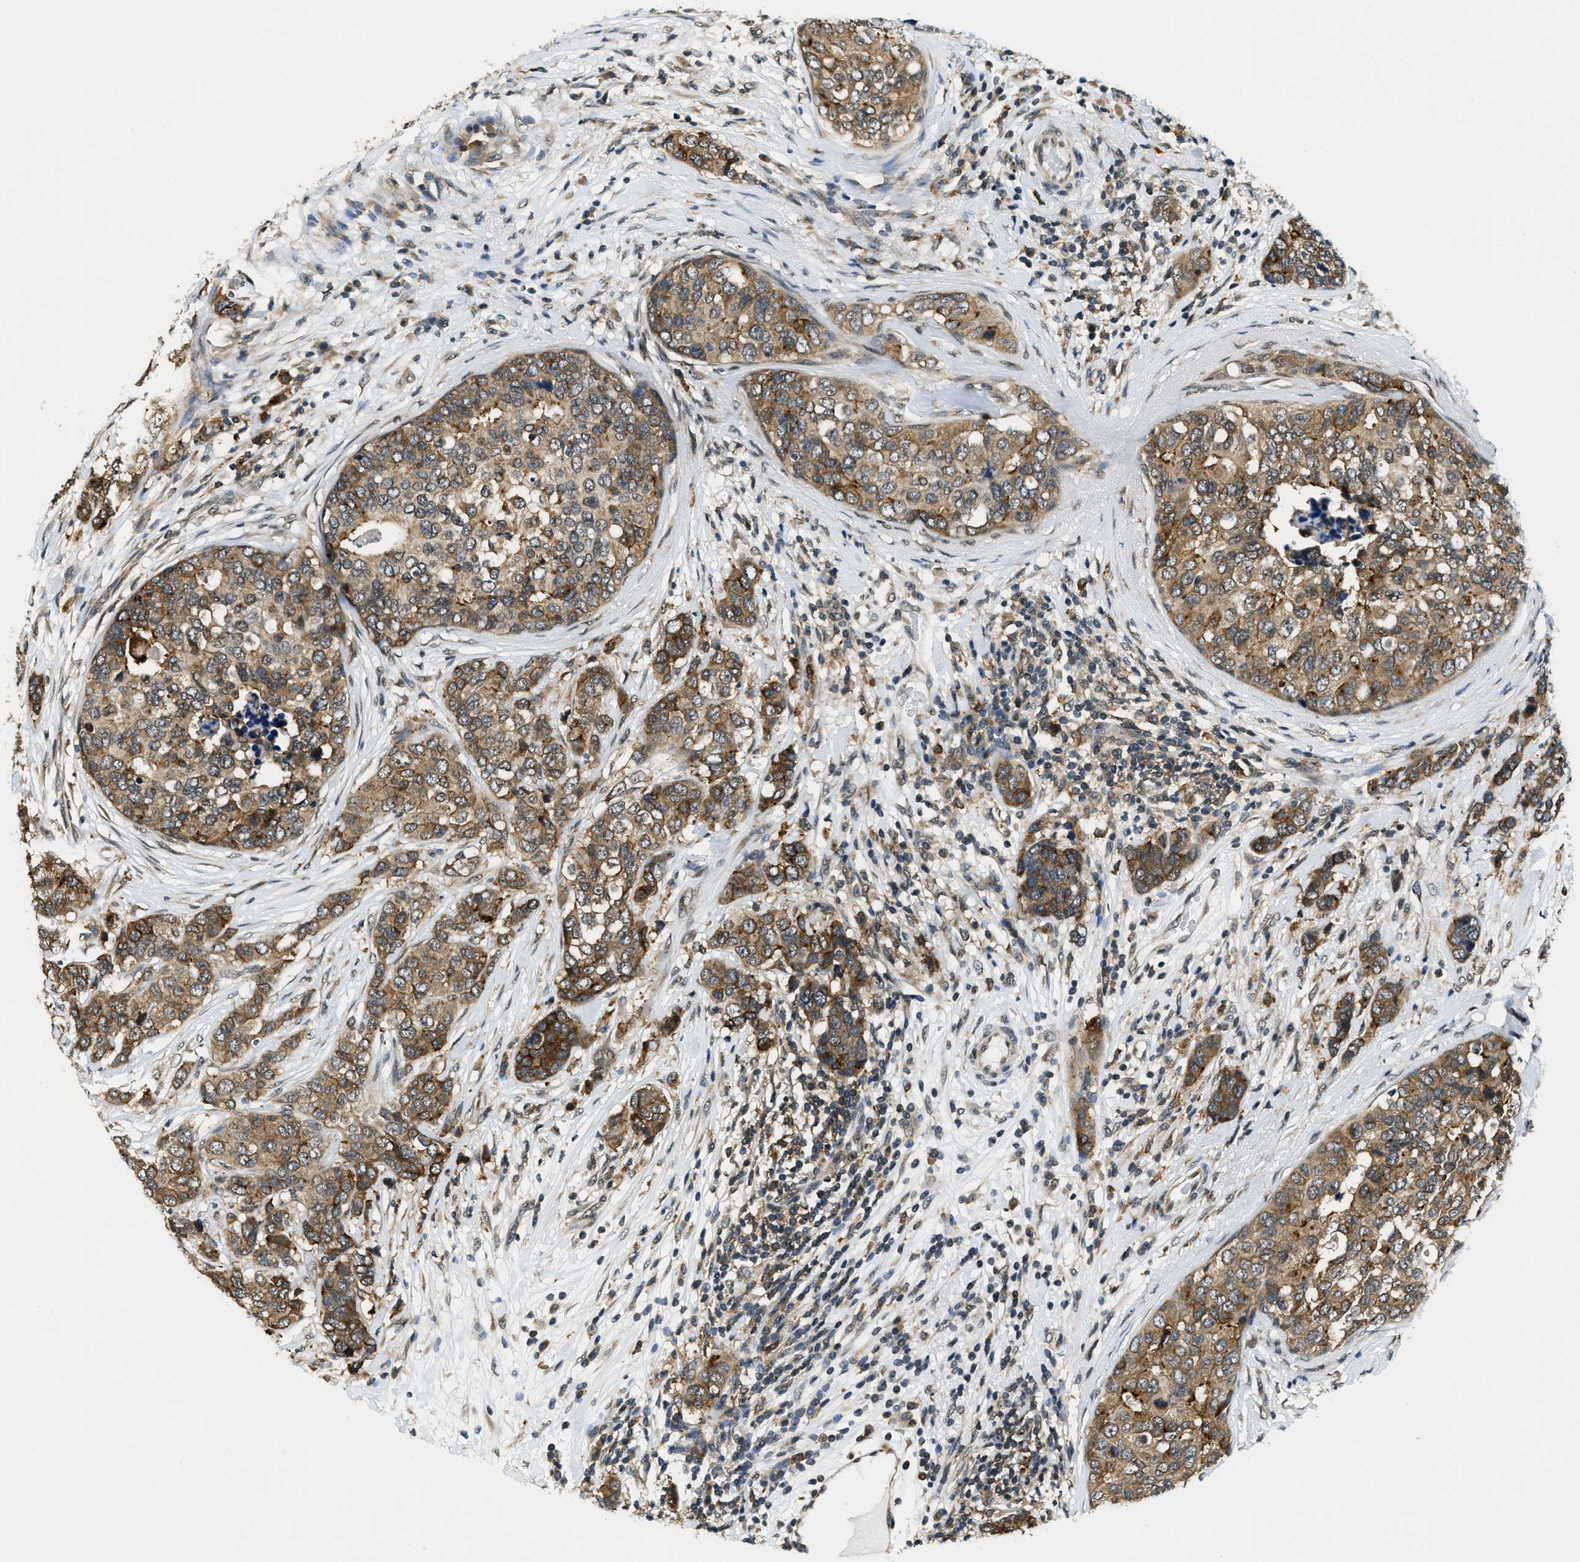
{"staining": {"intensity": "moderate", "quantity": ">75%", "location": "cytoplasmic/membranous"}, "tissue": "breast cancer", "cell_type": "Tumor cells", "image_type": "cancer", "snomed": [{"axis": "morphology", "description": "Lobular carcinoma"}, {"axis": "topography", "description": "Breast"}], "caption": "Breast cancer (lobular carcinoma) stained with DAB (3,3'-diaminobenzidine) IHC demonstrates medium levels of moderate cytoplasmic/membranous positivity in about >75% of tumor cells.", "gene": "RAB11FIP1", "patient": {"sex": "female", "age": 59}}